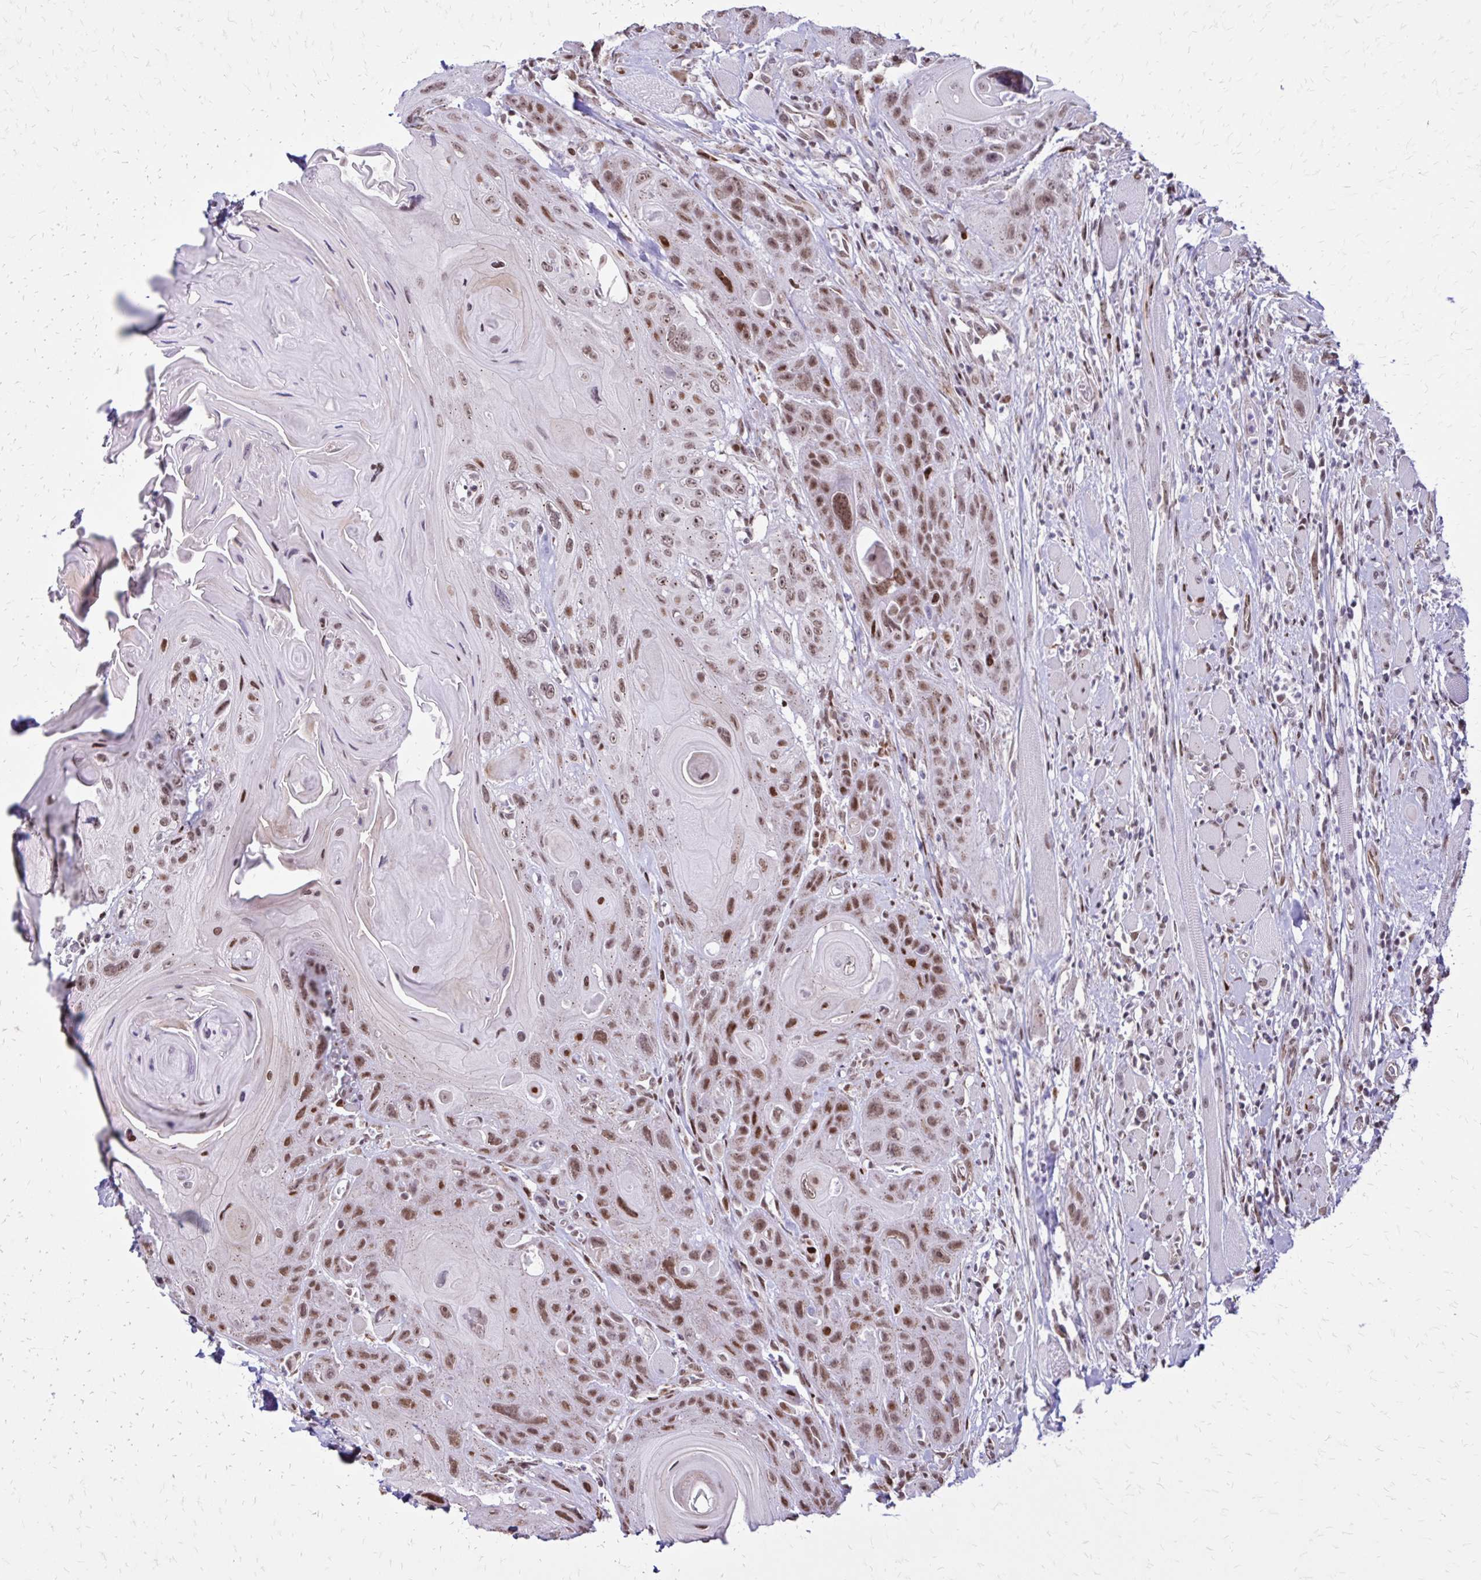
{"staining": {"intensity": "moderate", "quantity": ">75%", "location": "nuclear"}, "tissue": "head and neck cancer", "cell_type": "Tumor cells", "image_type": "cancer", "snomed": [{"axis": "morphology", "description": "Squamous cell carcinoma, NOS"}, {"axis": "topography", "description": "Head-Neck"}], "caption": "Immunohistochemical staining of head and neck cancer (squamous cell carcinoma) demonstrates medium levels of moderate nuclear expression in approximately >75% of tumor cells. The staining is performed using DAB (3,3'-diaminobenzidine) brown chromogen to label protein expression. The nuclei are counter-stained blue using hematoxylin.", "gene": "TOB1", "patient": {"sex": "female", "age": 59}}